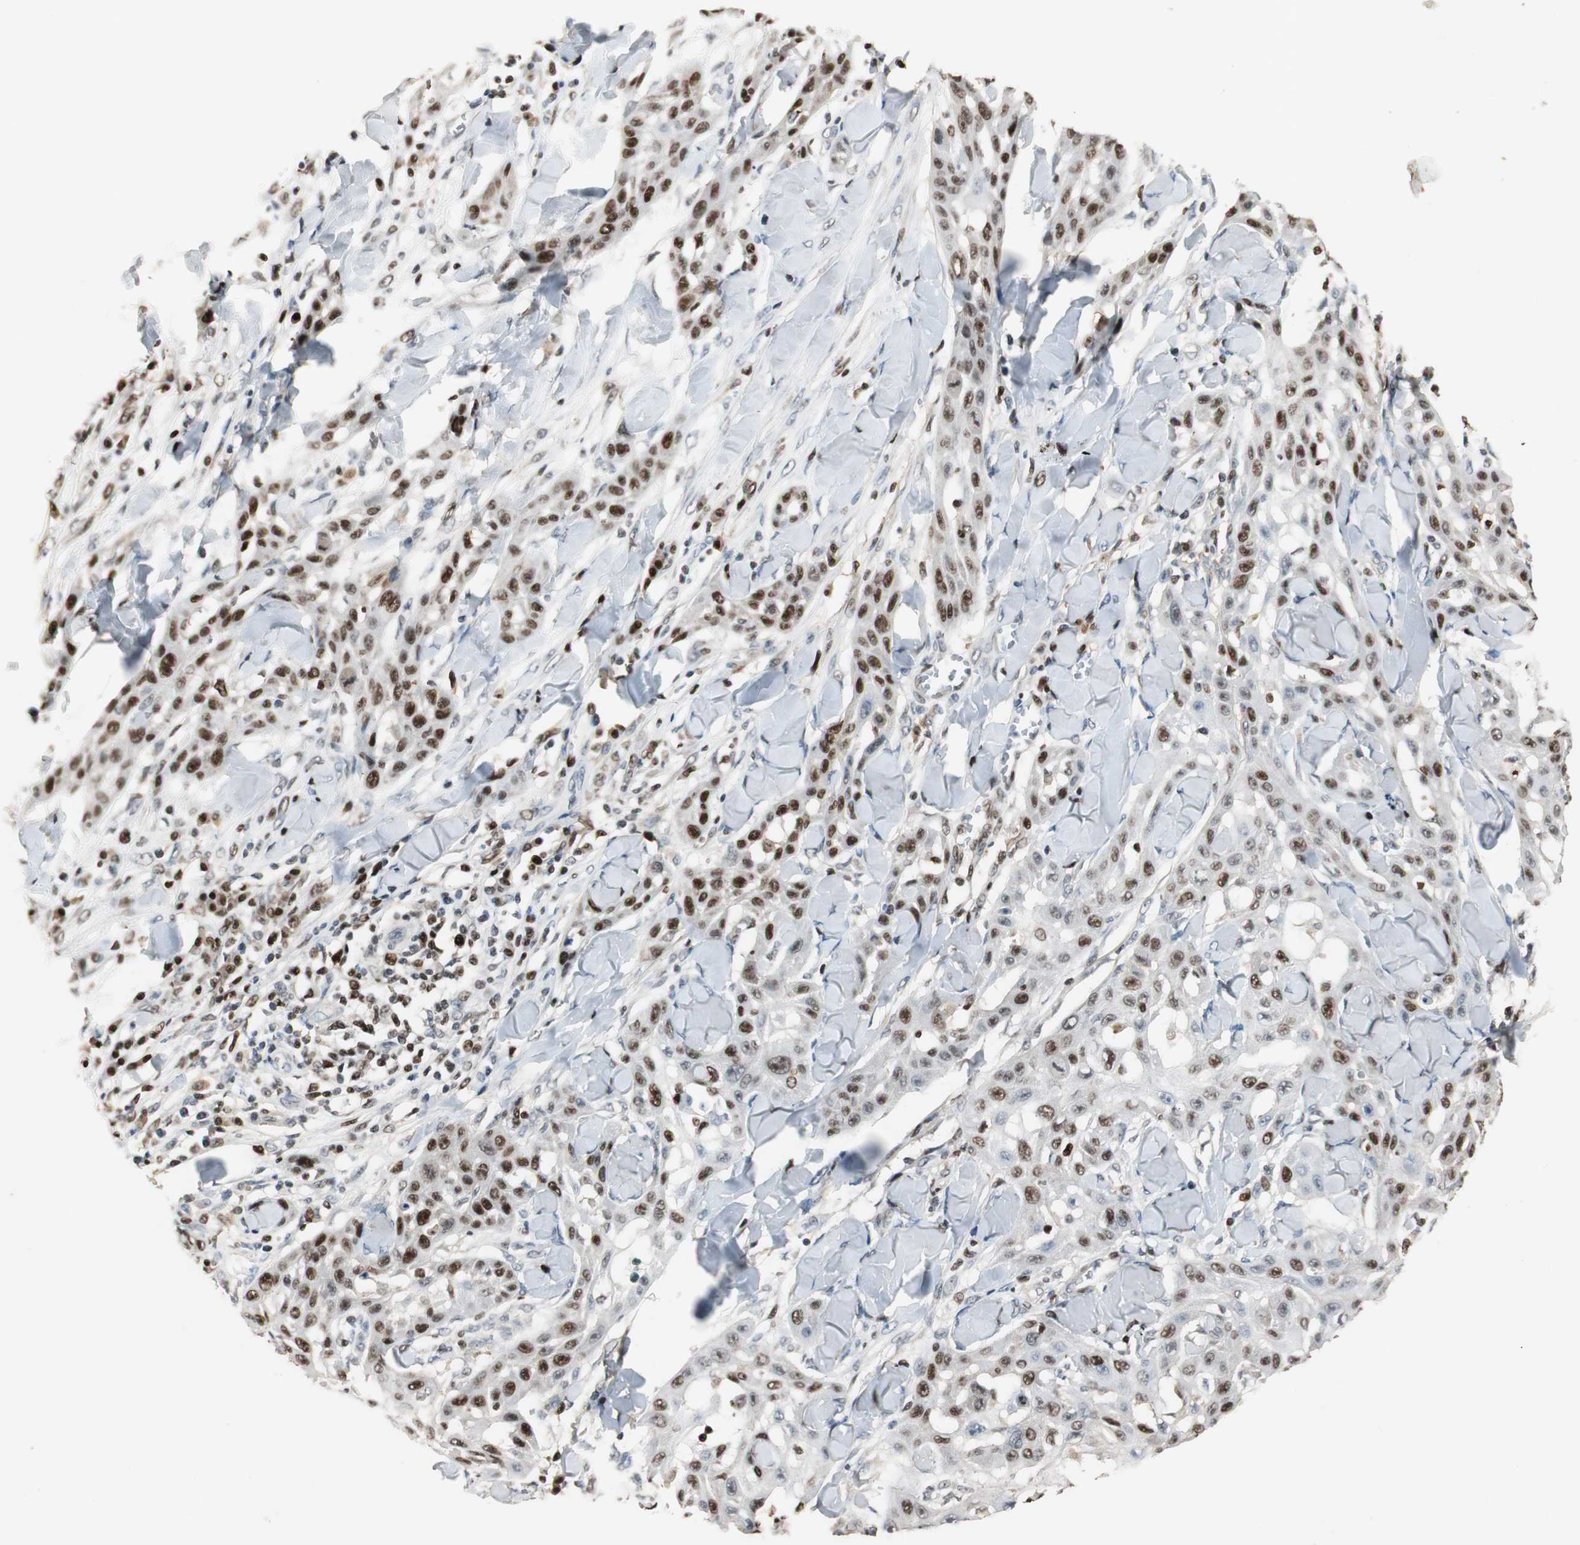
{"staining": {"intensity": "strong", "quantity": ">75%", "location": "nuclear"}, "tissue": "skin cancer", "cell_type": "Tumor cells", "image_type": "cancer", "snomed": [{"axis": "morphology", "description": "Squamous cell carcinoma, NOS"}, {"axis": "topography", "description": "Skin"}], "caption": "Protein staining of skin cancer tissue demonstrates strong nuclear positivity in approximately >75% of tumor cells. The protein of interest is stained brown, and the nuclei are stained in blue (DAB (3,3'-diaminobenzidine) IHC with brightfield microscopy, high magnification).", "gene": "FEN1", "patient": {"sex": "male", "age": 24}}